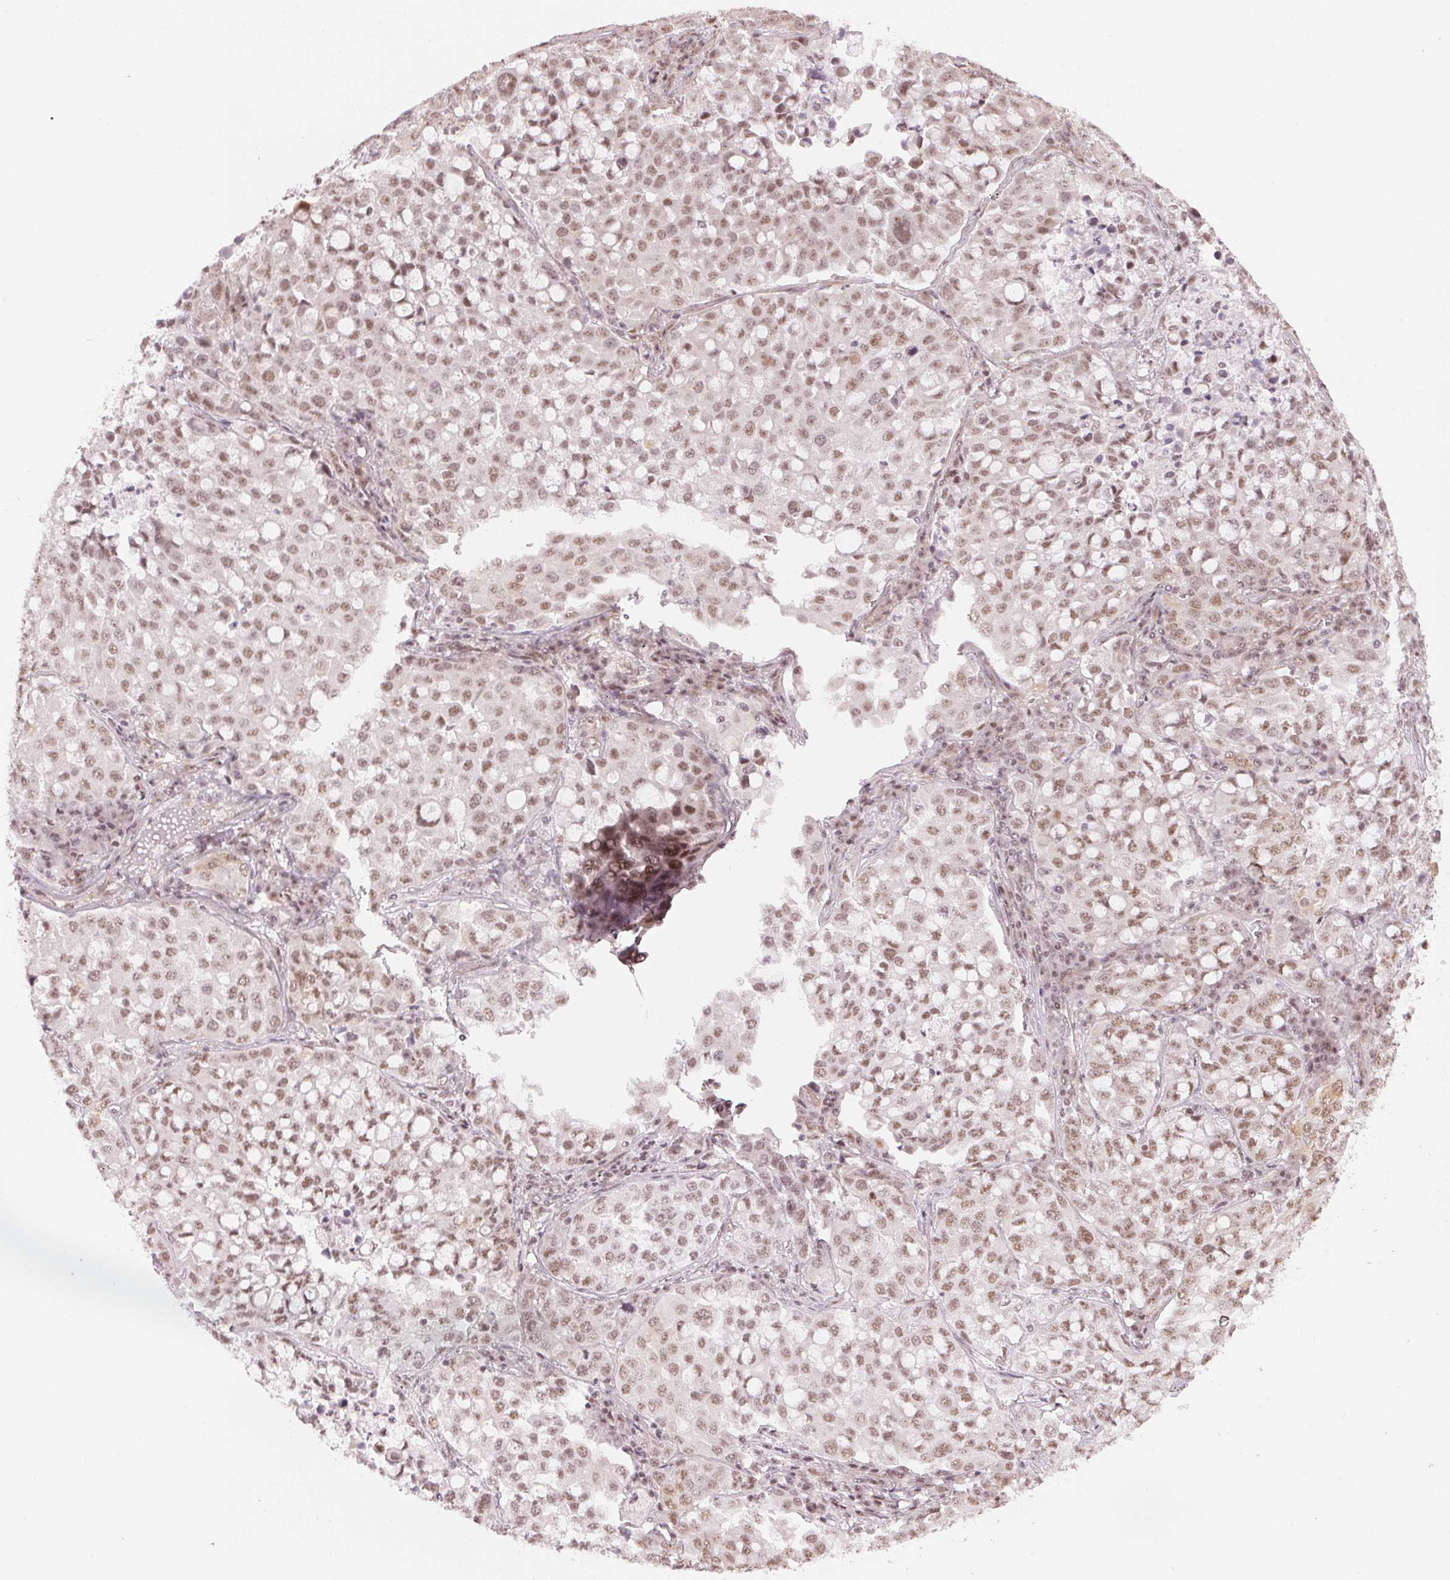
{"staining": {"intensity": "moderate", "quantity": ">75%", "location": "nuclear"}, "tissue": "lung cancer", "cell_type": "Tumor cells", "image_type": "cancer", "snomed": [{"axis": "morphology", "description": "Adenocarcinoma, NOS"}, {"axis": "morphology", "description": "Adenocarcinoma, metastatic, NOS"}, {"axis": "topography", "description": "Lymph node"}, {"axis": "topography", "description": "Lung"}], "caption": "The immunohistochemical stain labels moderate nuclear staining in tumor cells of adenocarcinoma (lung) tissue.", "gene": "KAT6A", "patient": {"sex": "female", "age": 65}}